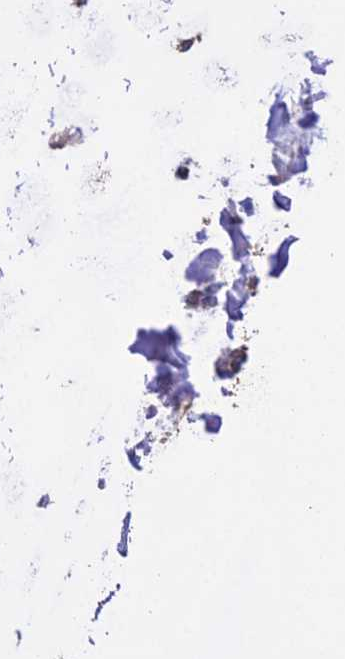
{"staining": {"intensity": "weak", "quantity": ">75%", "location": "cytoplasmic/membranous"}, "tissue": "bronchus", "cell_type": "Respiratory epithelial cells", "image_type": "normal", "snomed": [{"axis": "morphology", "description": "Normal tissue, NOS"}, {"axis": "topography", "description": "Cartilage tissue"}], "caption": "Respiratory epithelial cells demonstrate low levels of weak cytoplasmic/membranous staining in about >75% of cells in normal bronchus. (brown staining indicates protein expression, while blue staining denotes nuclei).", "gene": "PGK1", "patient": {"sex": "male", "age": 63}}